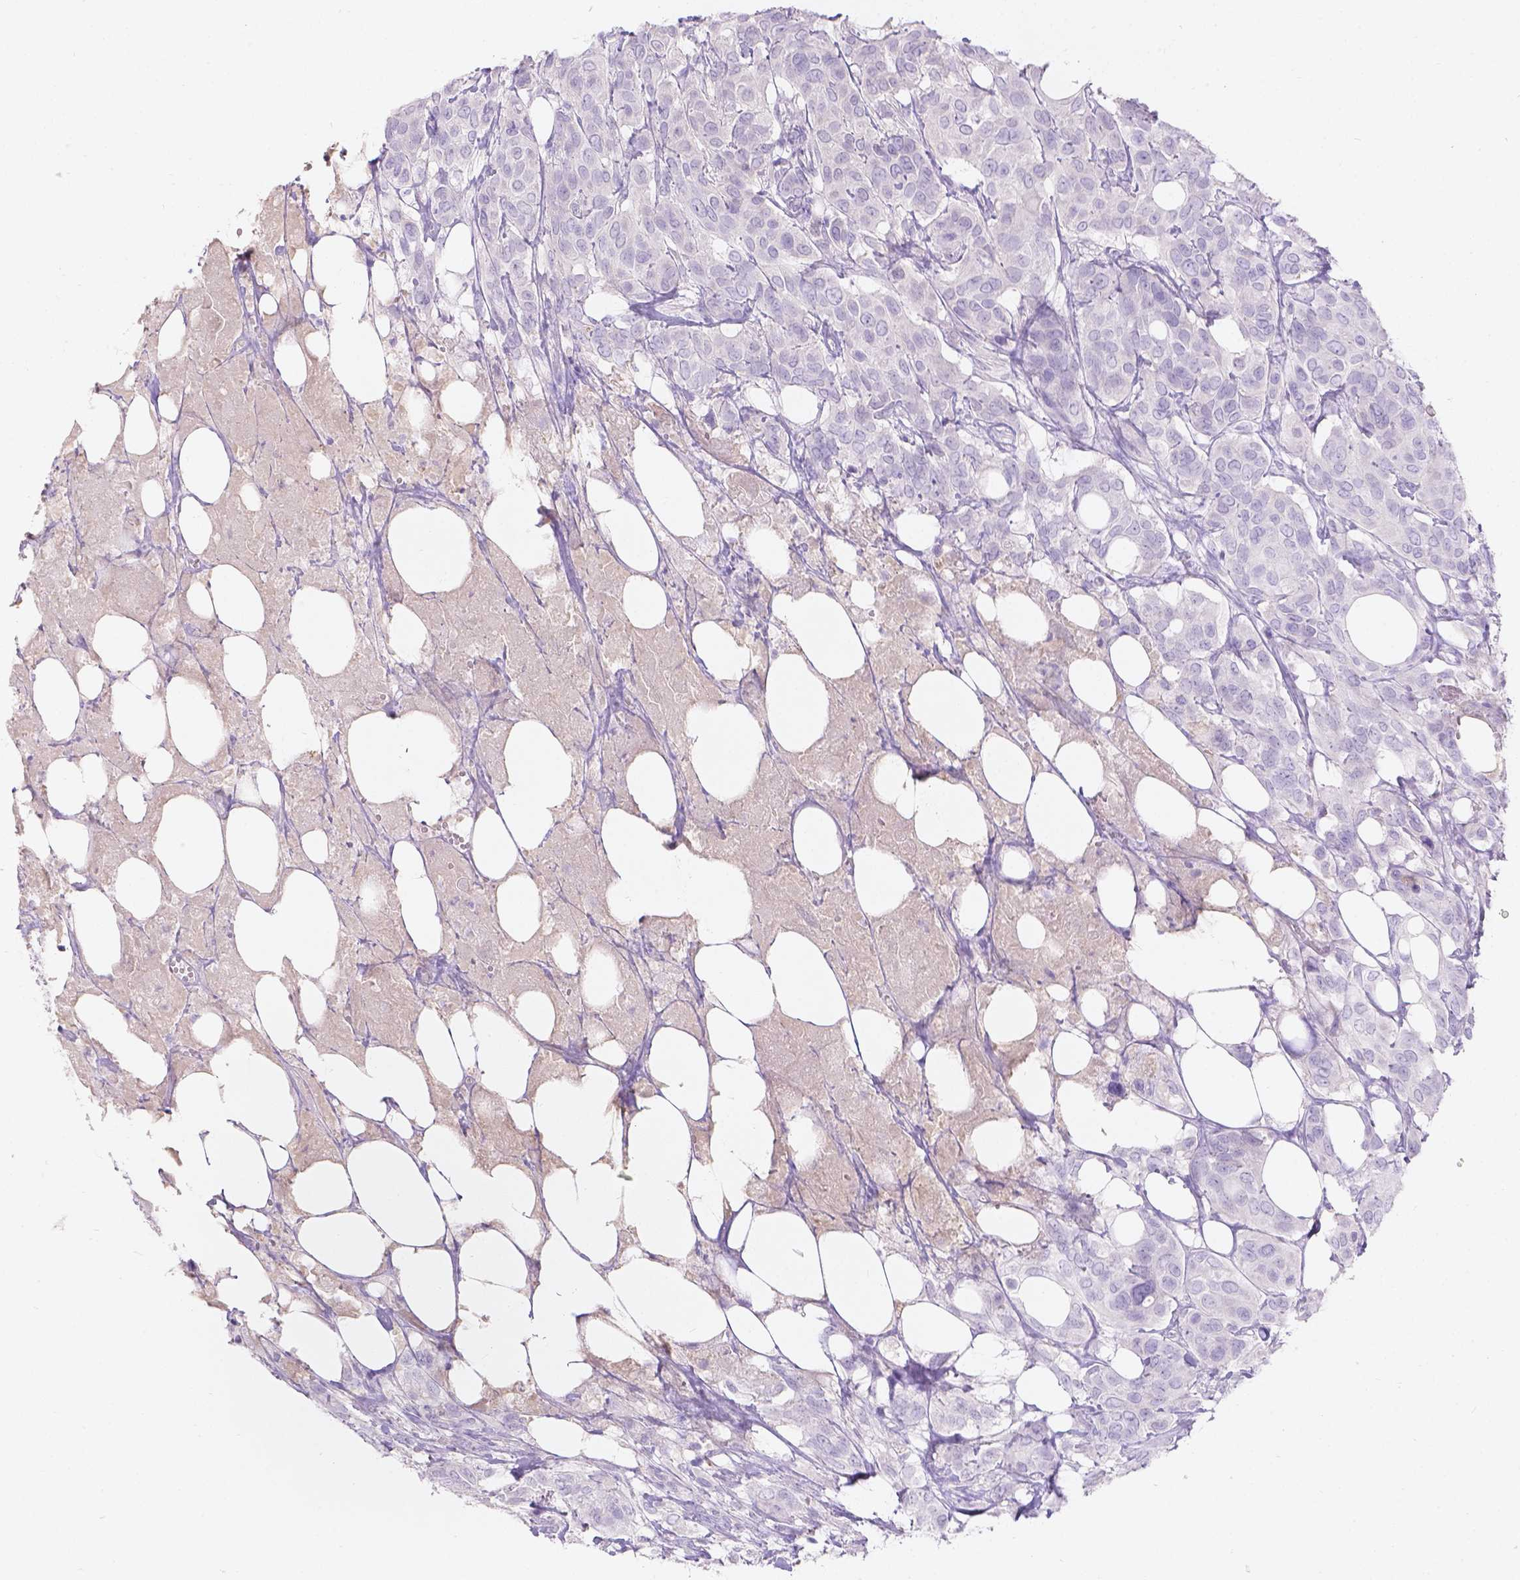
{"staining": {"intensity": "negative", "quantity": "none", "location": "none"}, "tissue": "urothelial cancer", "cell_type": "Tumor cells", "image_type": "cancer", "snomed": [{"axis": "morphology", "description": "Urothelial carcinoma, NOS"}, {"axis": "morphology", "description": "Urothelial carcinoma, High grade"}, {"axis": "topography", "description": "Urinary bladder"}], "caption": "Photomicrograph shows no significant protein positivity in tumor cells of urothelial cancer.", "gene": "GAL3ST2", "patient": {"sex": "male", "age": 63}}